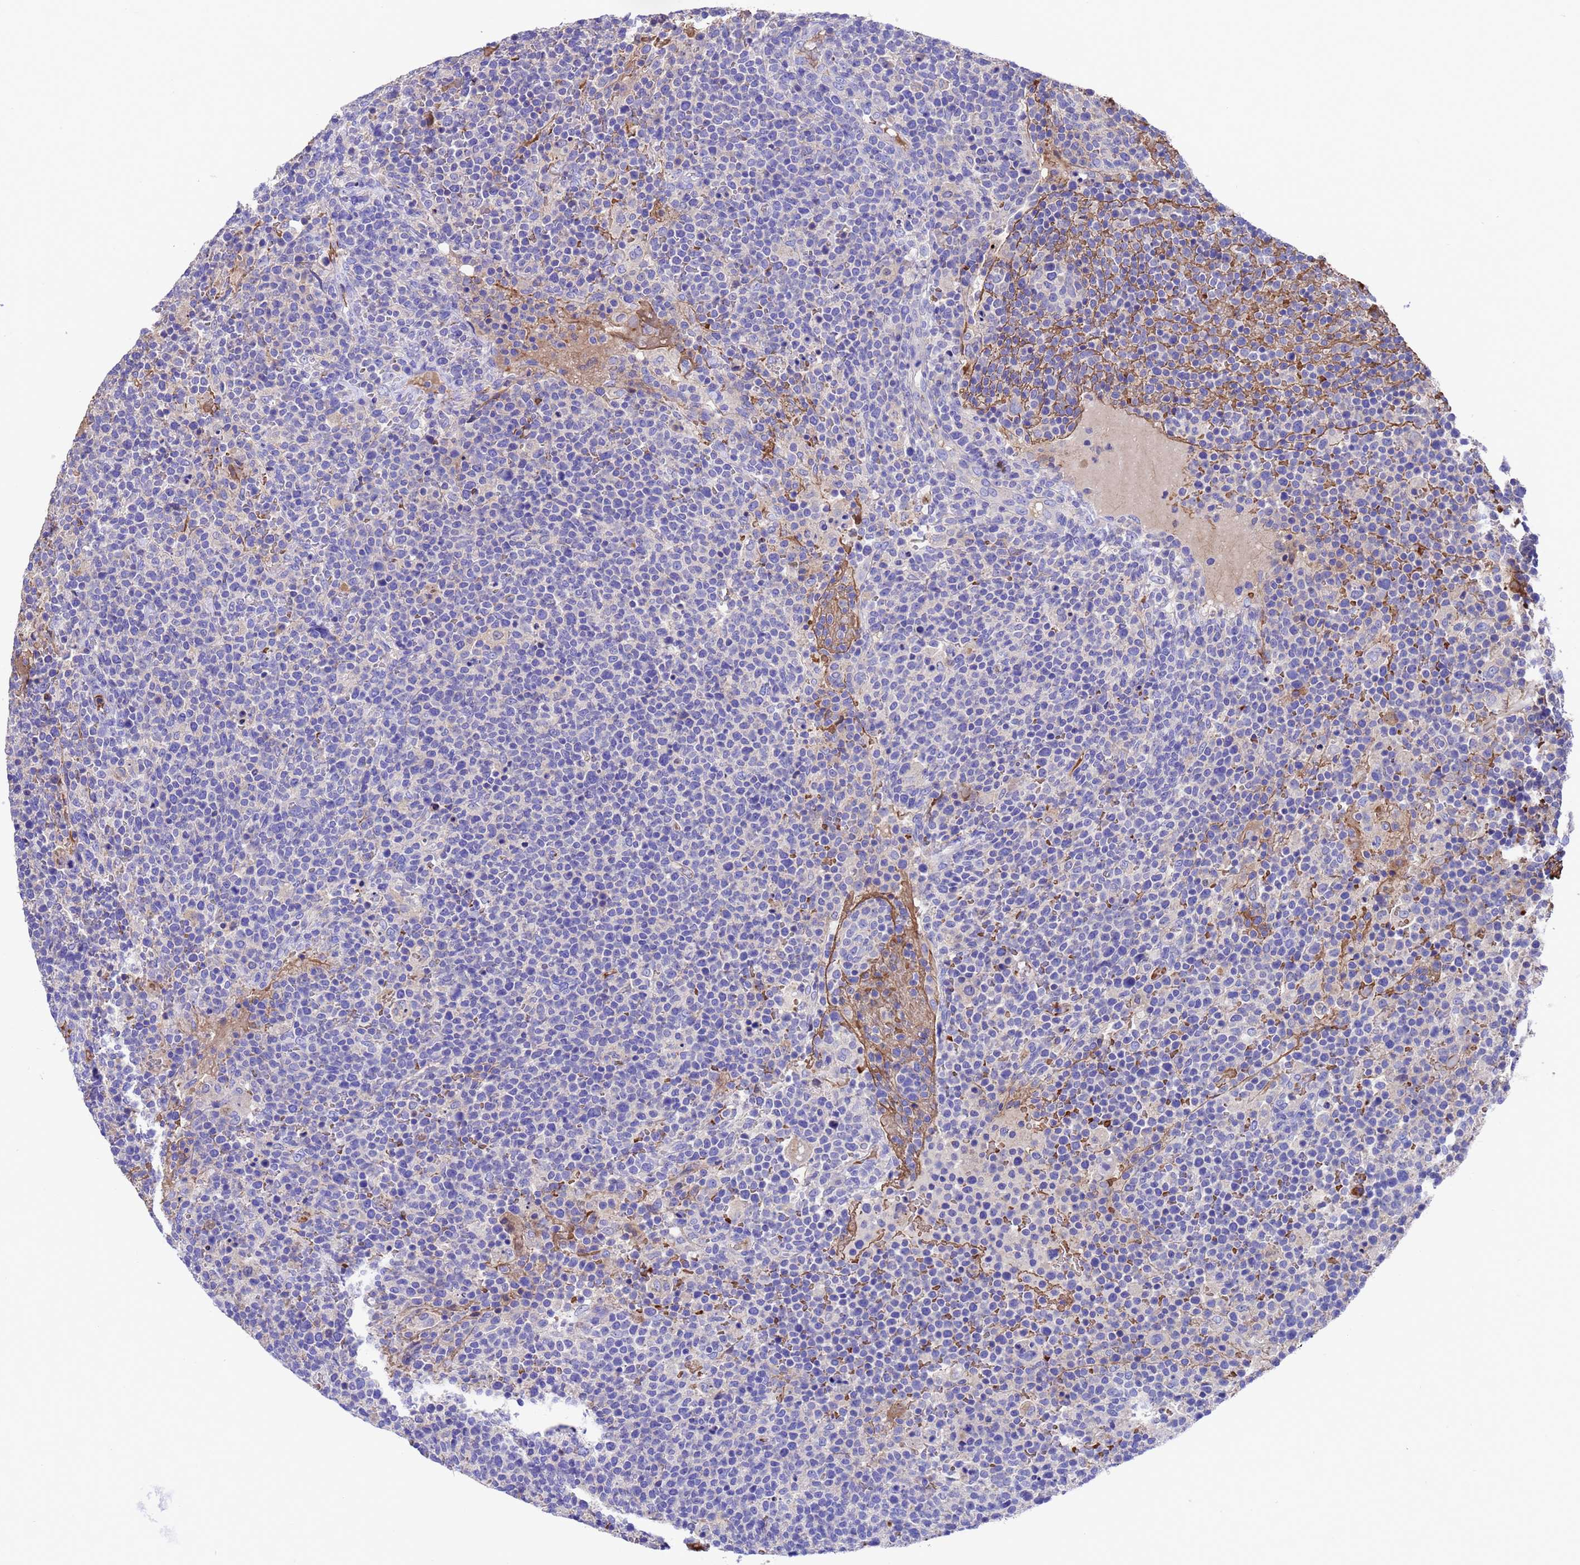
{"staining": {"intensity": "negative", "quantity": "none", "location": "none"}, "tissue": "lymphoma", "cell_type": "Tumor cells", "image_type": "cancer", "snomed": [{"axis": "morphology", "description": "Malignant lymphoma, non-Hodgkin's type, High grade"}, {"axis": "topography", "description": "Lymph node"}], "caption": "Tumor cells show no significant expression in lymphoma.", "gene": "ELP6", "patient": {"sex": "male", "age": 61}}